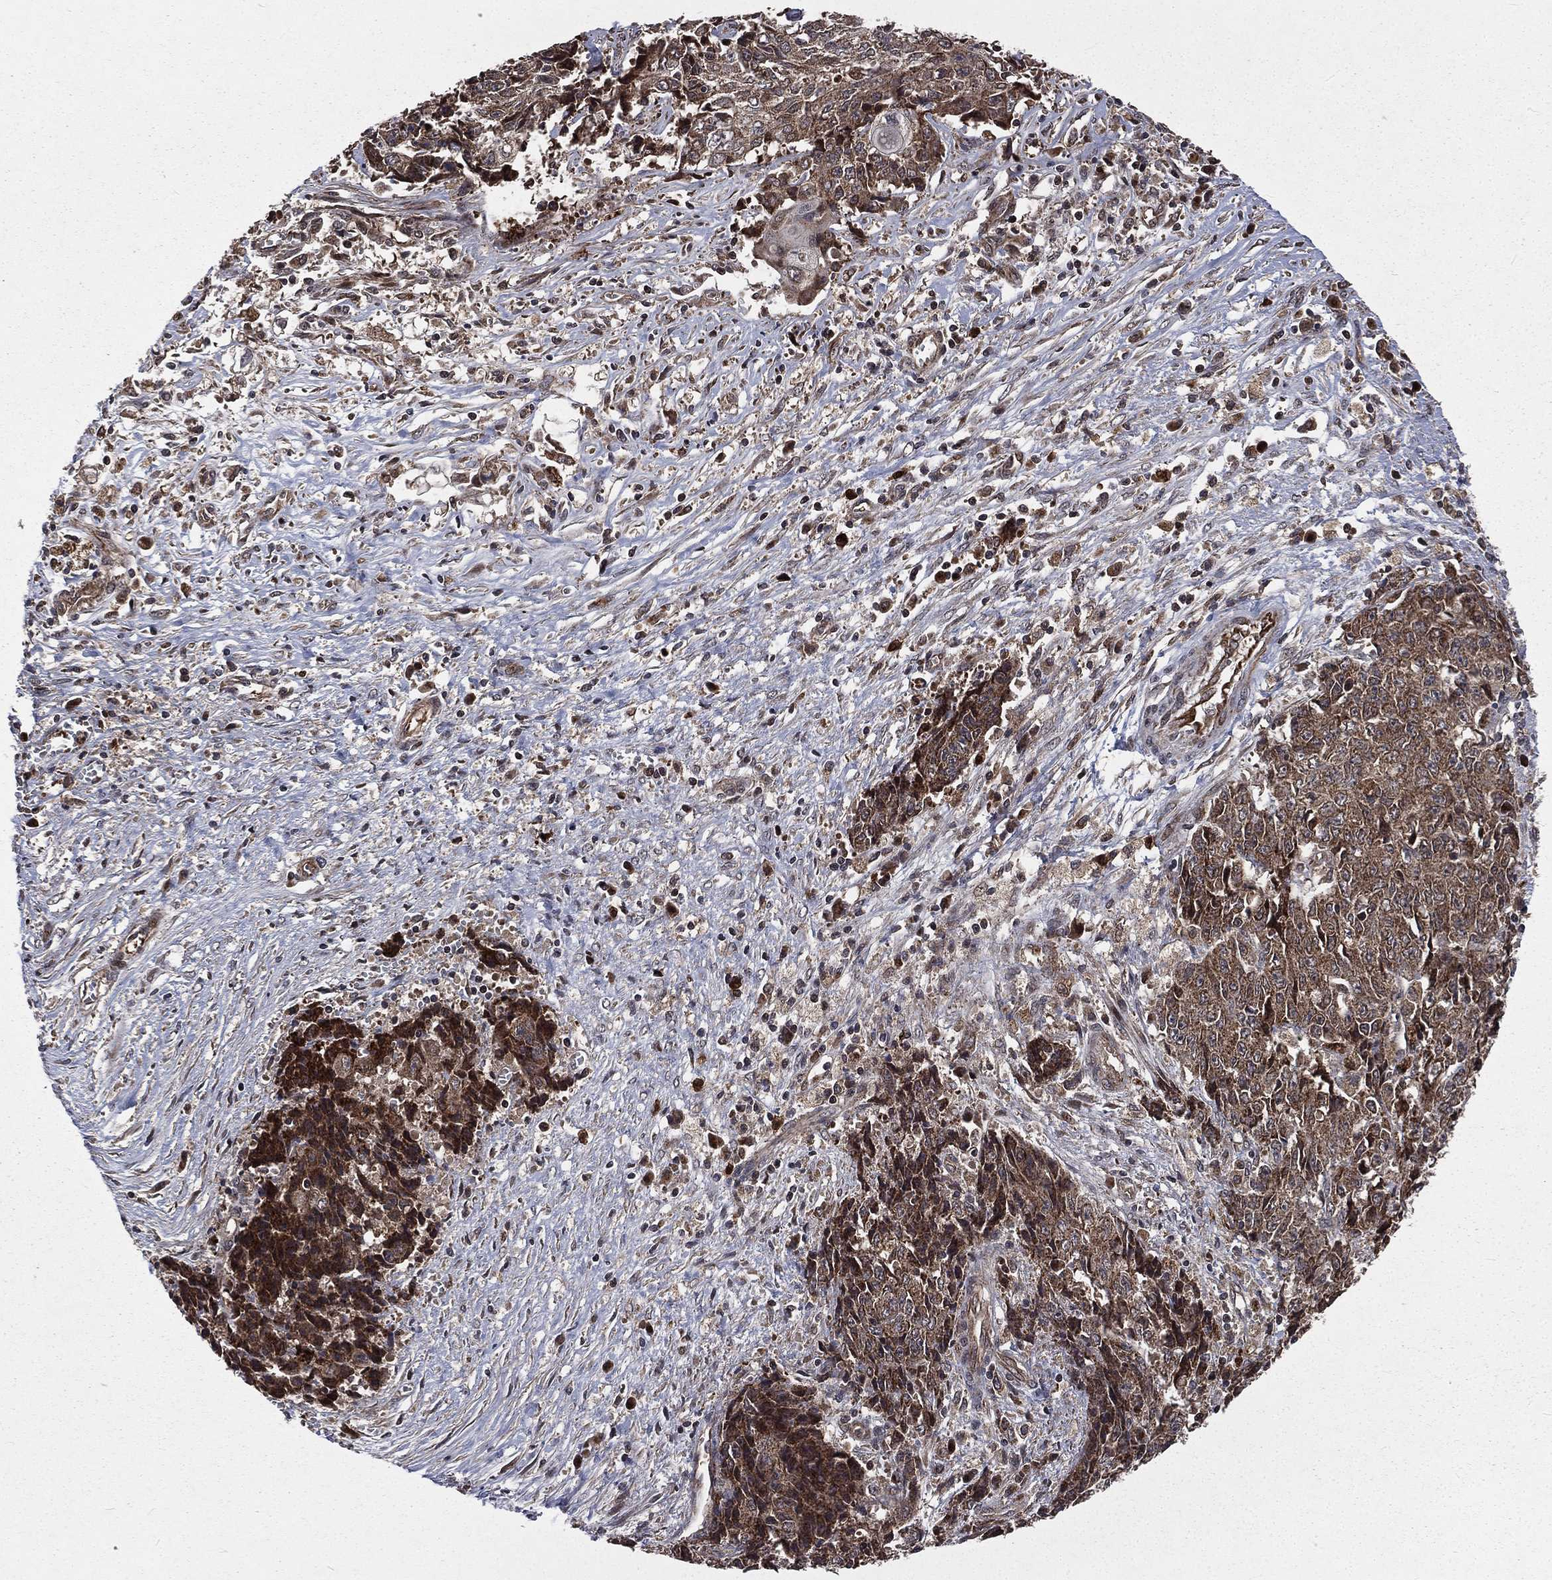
{"staining": {"intensity": "moderate", "quantity": ">75%", "location": "cytoplasmic/membranous"}, "tissue": "ovarian cancer", "cell_type": "Tumor cells", "image_type": "cancer", "snomed": [{"axis": "morphology", "description": "Carcinoma, endometroid"}, {"axis": "topography", "description": "Ovary"}], "caption": "Ovarian cancer (endometroid carcinoma) was stained to show a protein in brown. There is medium levels of moderate cytoplasmic/membranous staining in about >75% of tumor cells. (DAB (3,3'-diaminobenzidine) IHC, brown staining for protein, blue staining for nuclei).", "gene": "LENG8", "patient": {"sex": "female", "age": 42}}